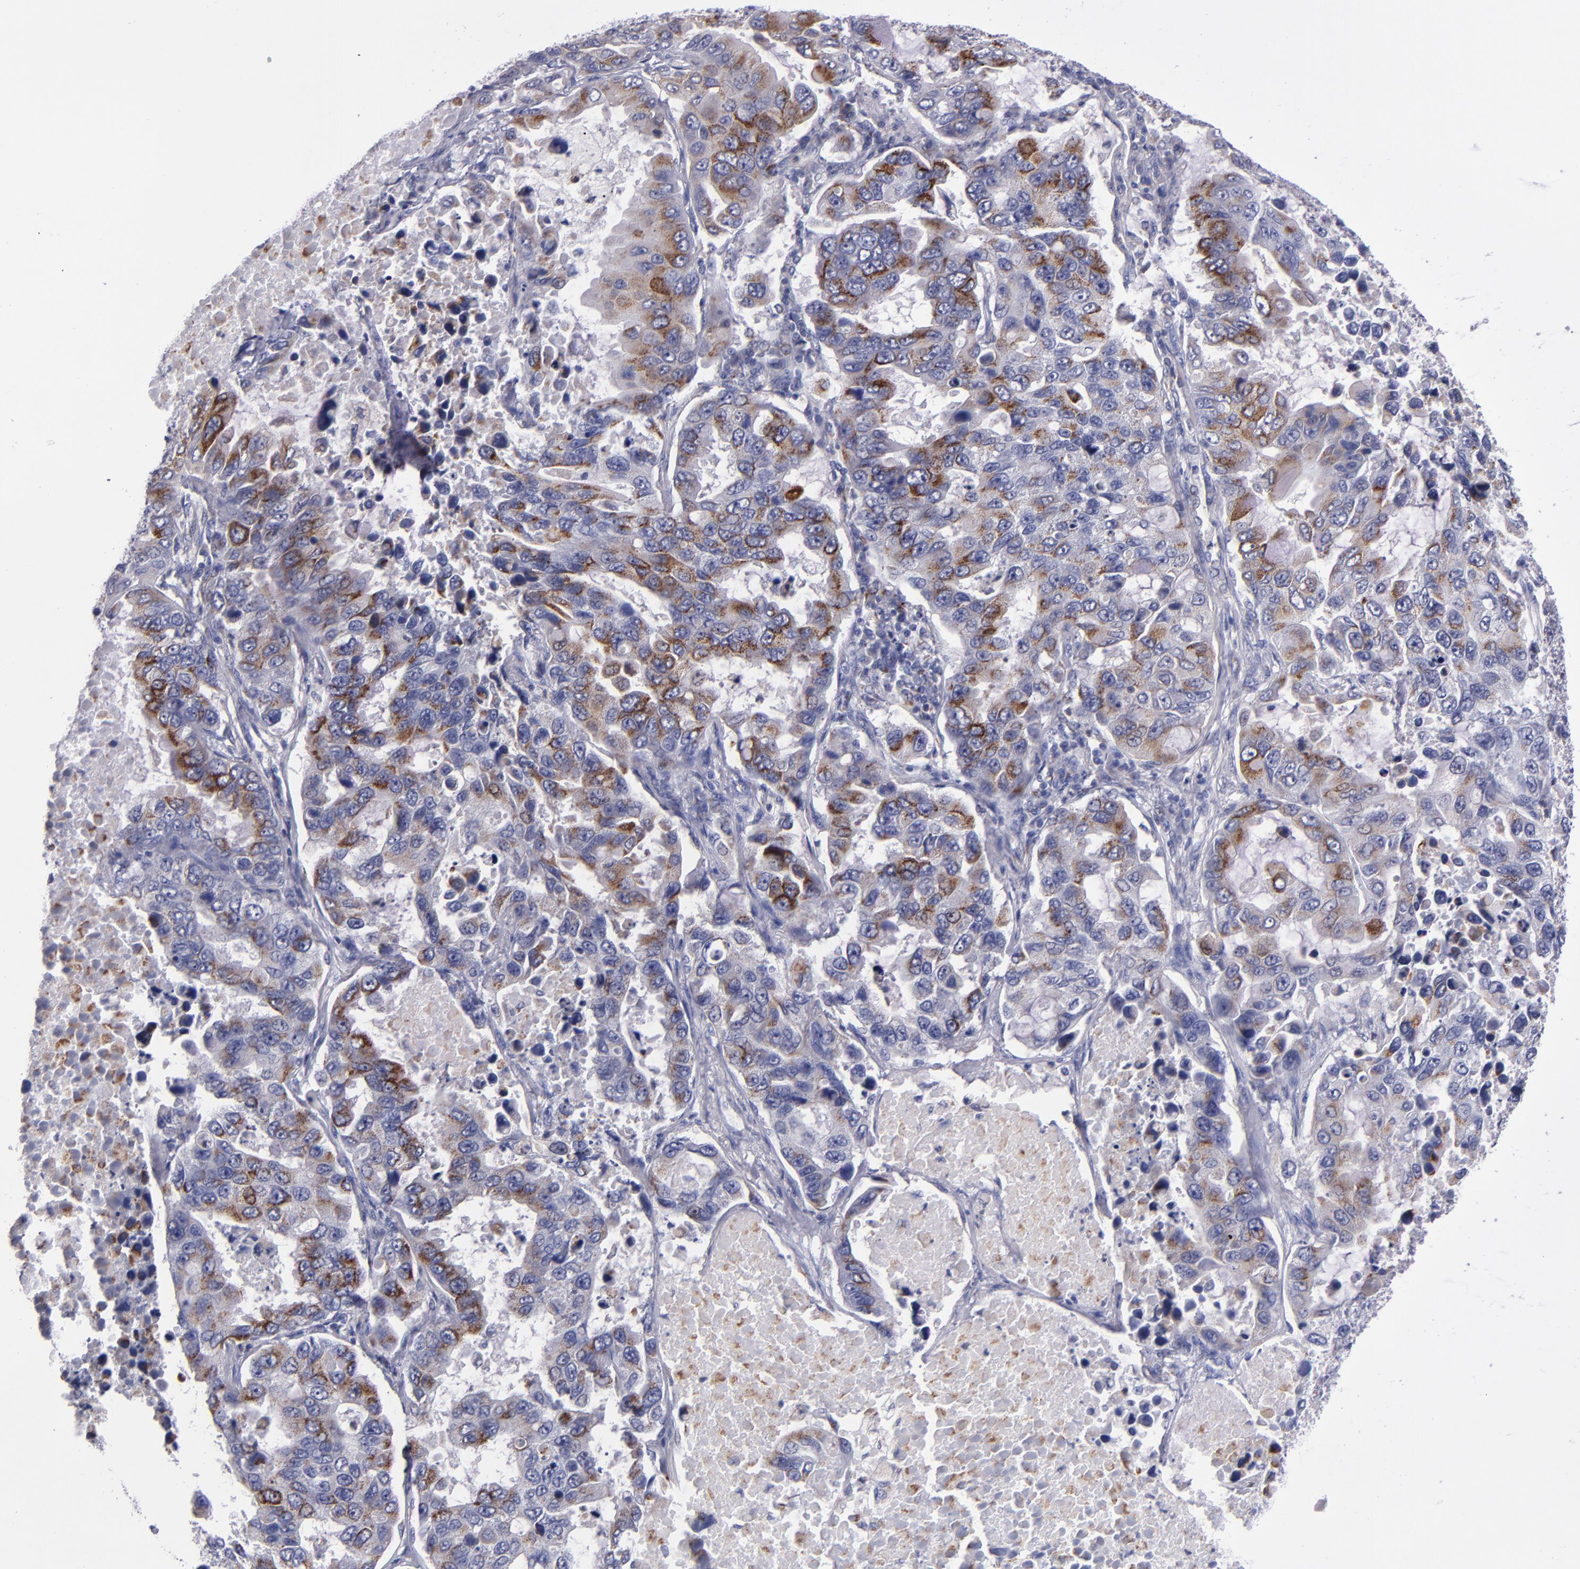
{"staining": {"intensity": "strong", "quantity": "25%-75%", "location": "cytoplasmic/membranous"}, "tissue": "lung cancer", "cell_type": "Tumor cells", "image_type": "cancer", "snomed": [{"axis": "morphology", "description": "Adenocarcinoma, NOS"}, {"axis": "topography", "description": "Lung"}], "caption": "Strong cytoplasmic/membranous protein expression is identified in about 25%-75% of tumor cells in lung cancer.", "gene": "RAB41", "patient": {"sex": "male", "age": 64}}